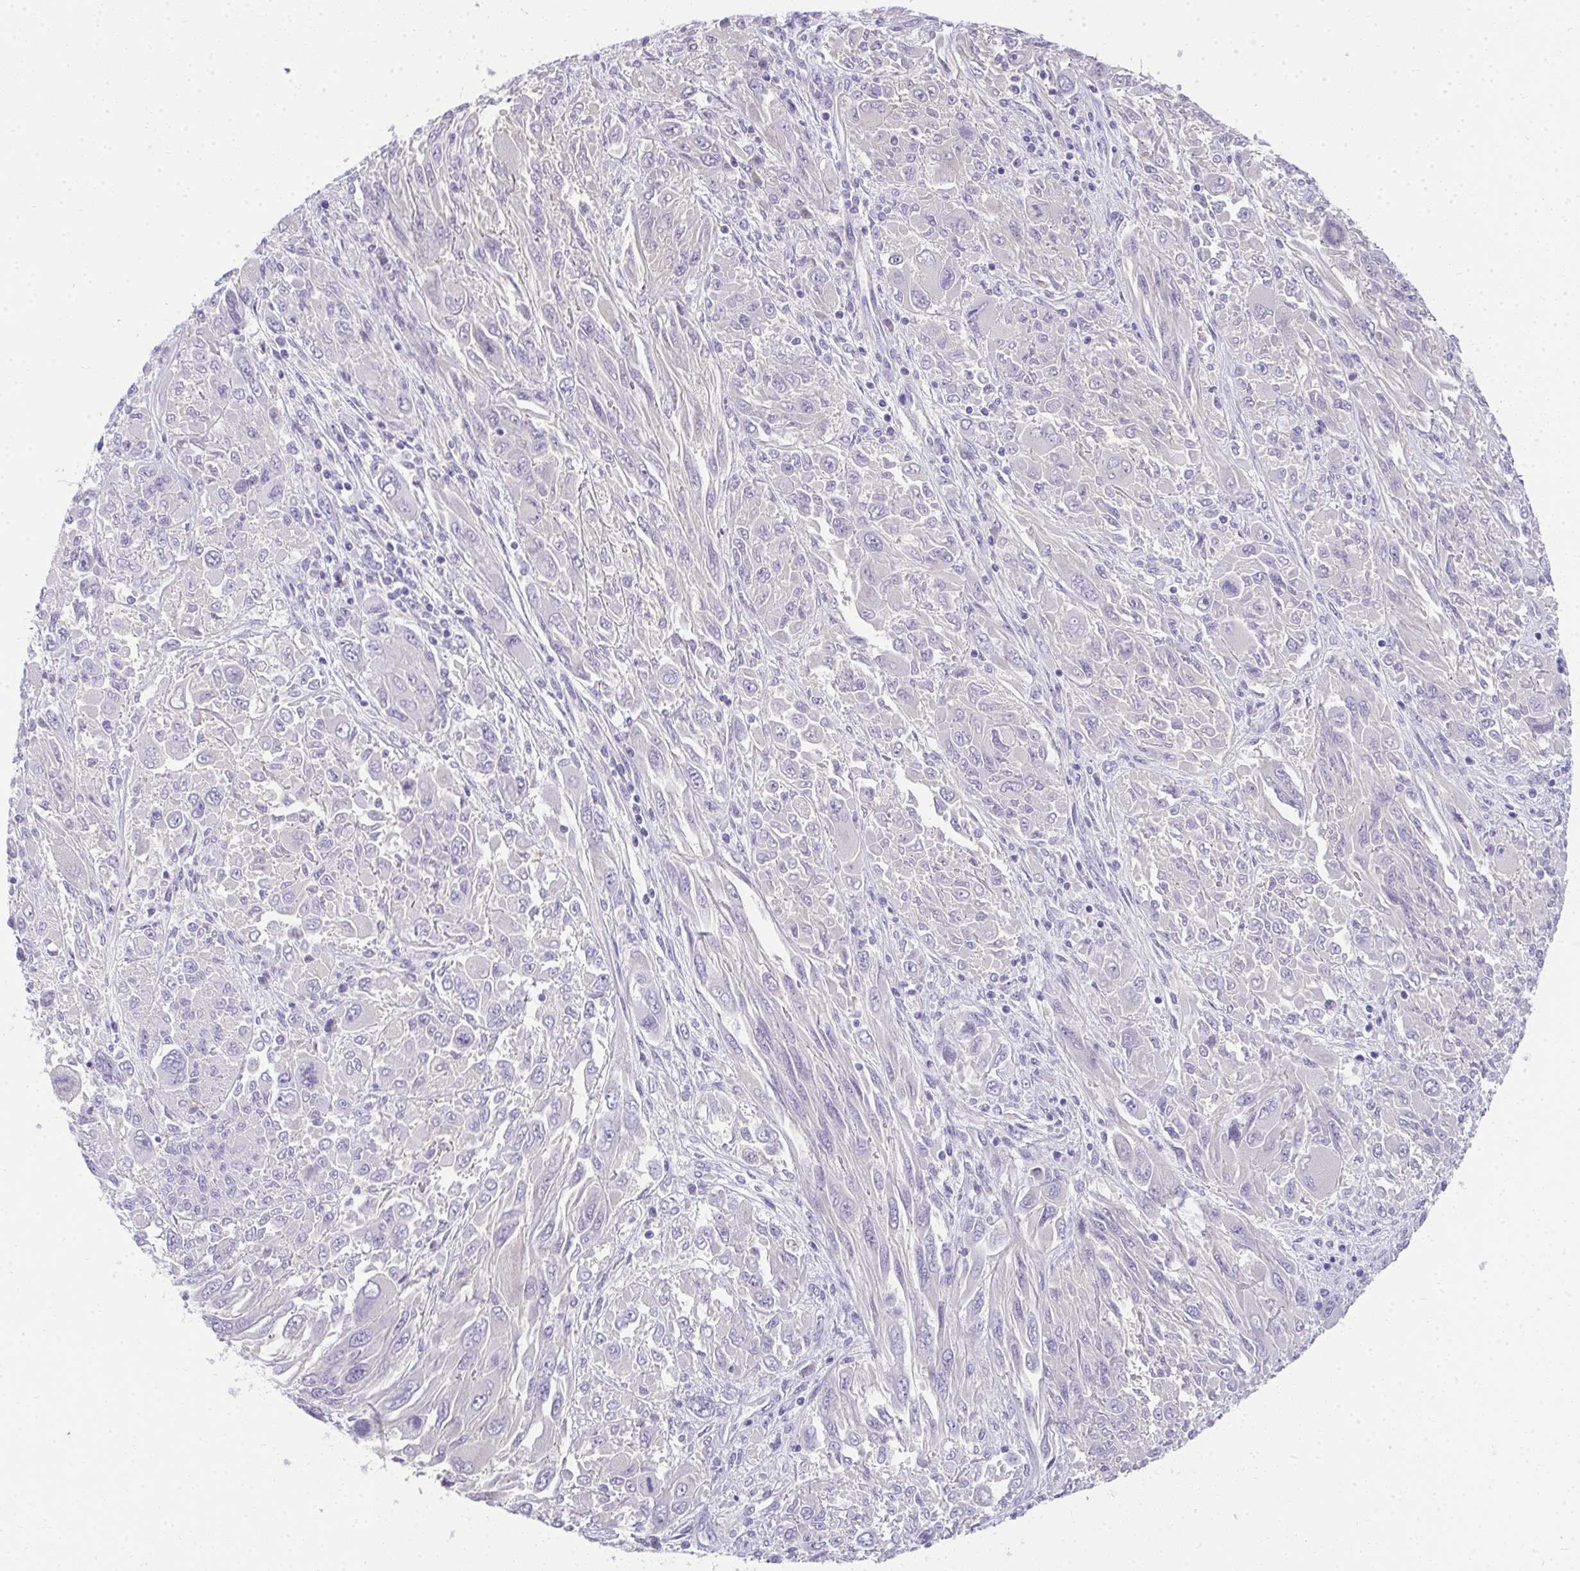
{"staining": {"intensity": "negative", "quantity": "none", "location": "none"}, "tissue": "melanoma", "cell_type": "Tumor cells", "image_type": "cancer", "snomed": [{"axis": "morphology", "description": "Malignant melanoma, NOS"}, {"axis": "topography", "description": "Skin"}], "caption": "DAB (3,3'-diaminobenzidine) immunohistochemical staining of melanoma reveals no significant positivity in tumor cells.", "gene": "ZSWIM3", "patient": {"sex": "female", "age": 91}}